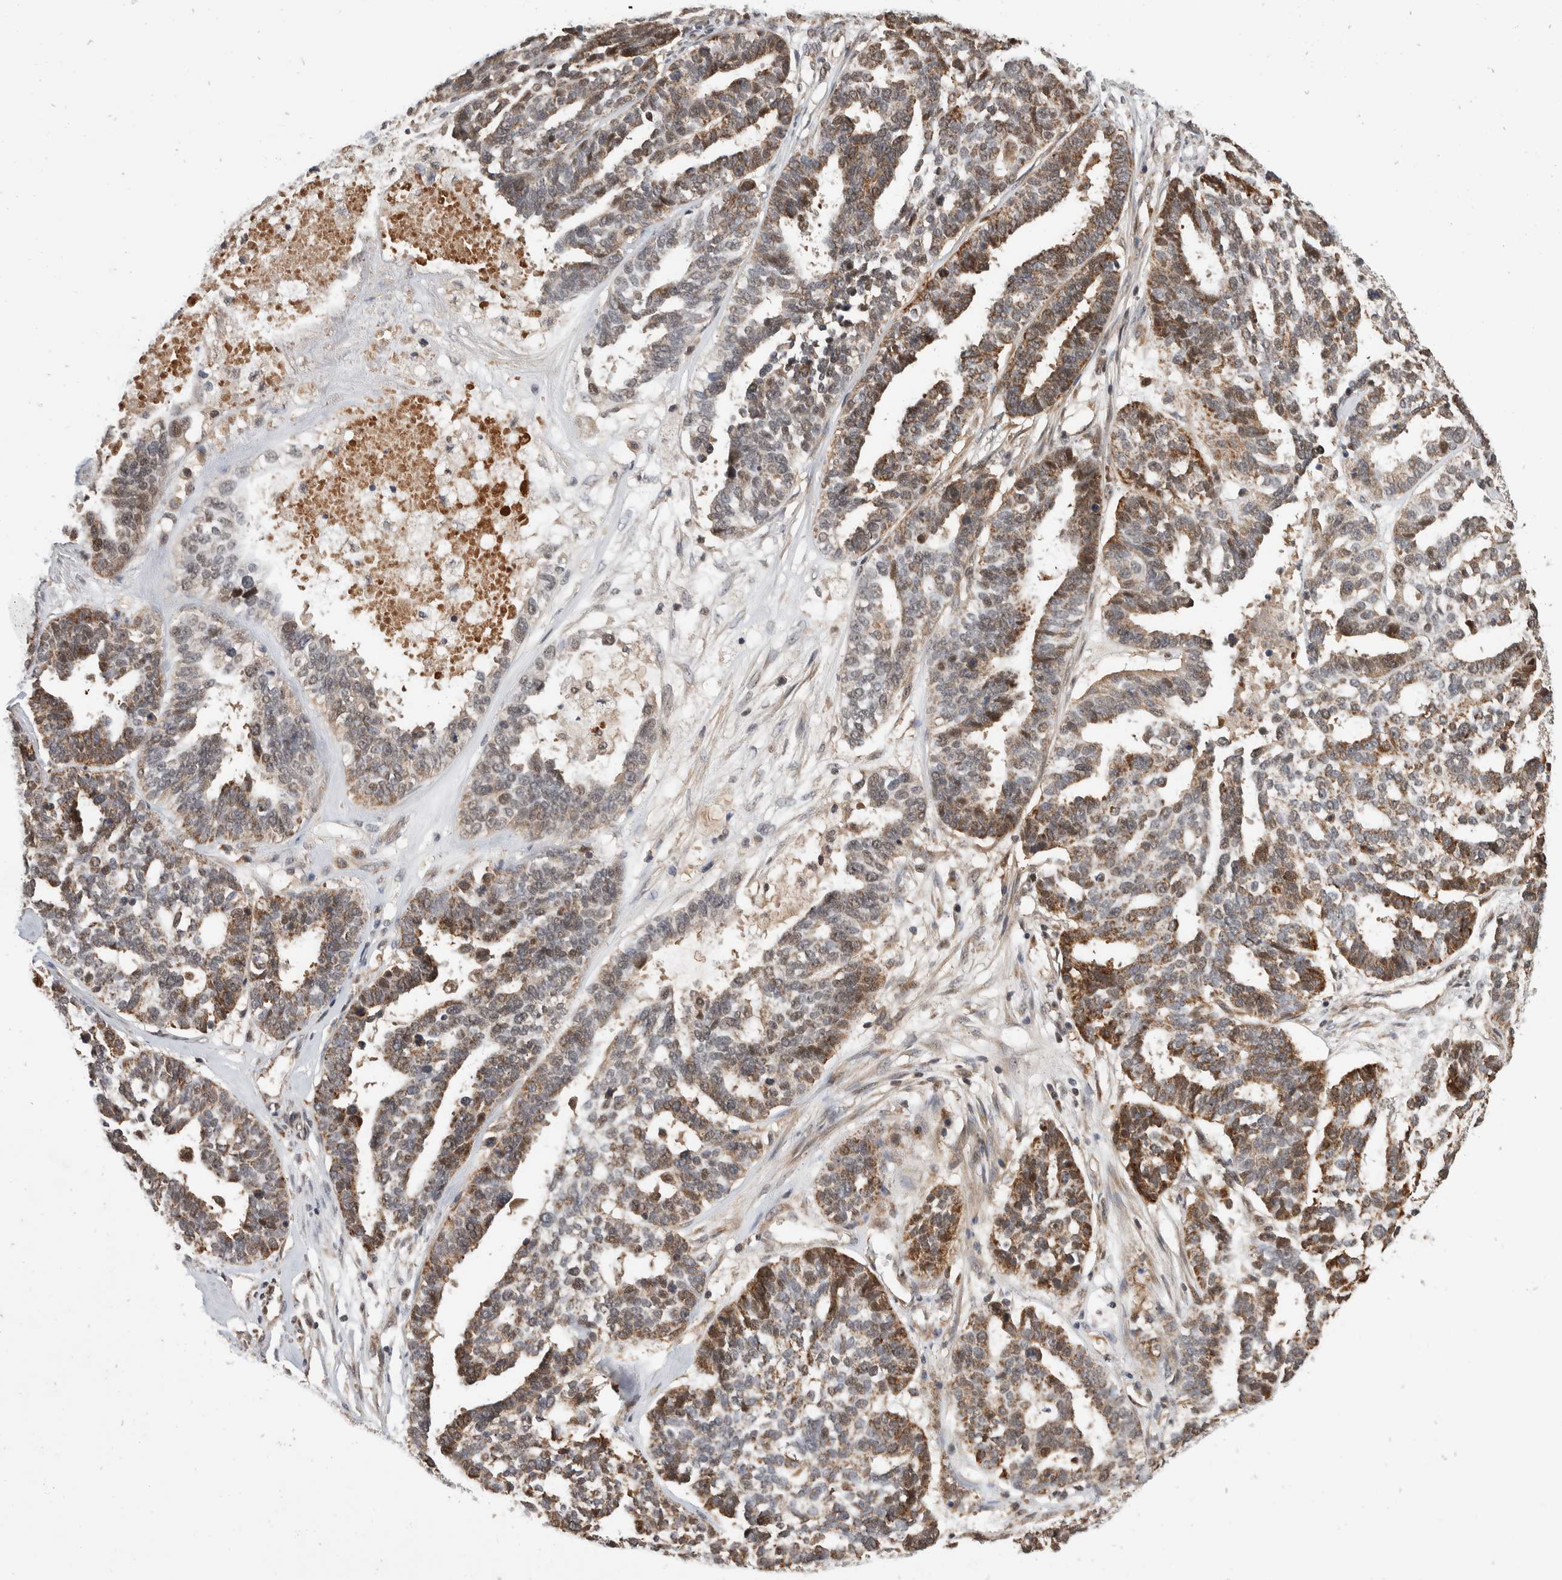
{"staining": {"intensity": "moderate", "quantity": "25%-75%", "location": "cytoplasmic/membranous,nuclear"}, "tissue": "ovarian cancer", "cell_type": "Tumor cells", "image_type": "cancer", "snomed": [{"axis": "morphology", "description": "Cystadenocarcinoma, serous, NOS"}, {"axis": "topography", "description": "Ovary"}], "caption": "Protein expression analysis of ovarian serous cystadenocarcinoma demonstrates moderate cytoplasmic/membranous and nuclear positivity in about 25%-75% of tumor cells.", "gene": "ABHD11", "patient": {"sex": "female", "age": 59}}